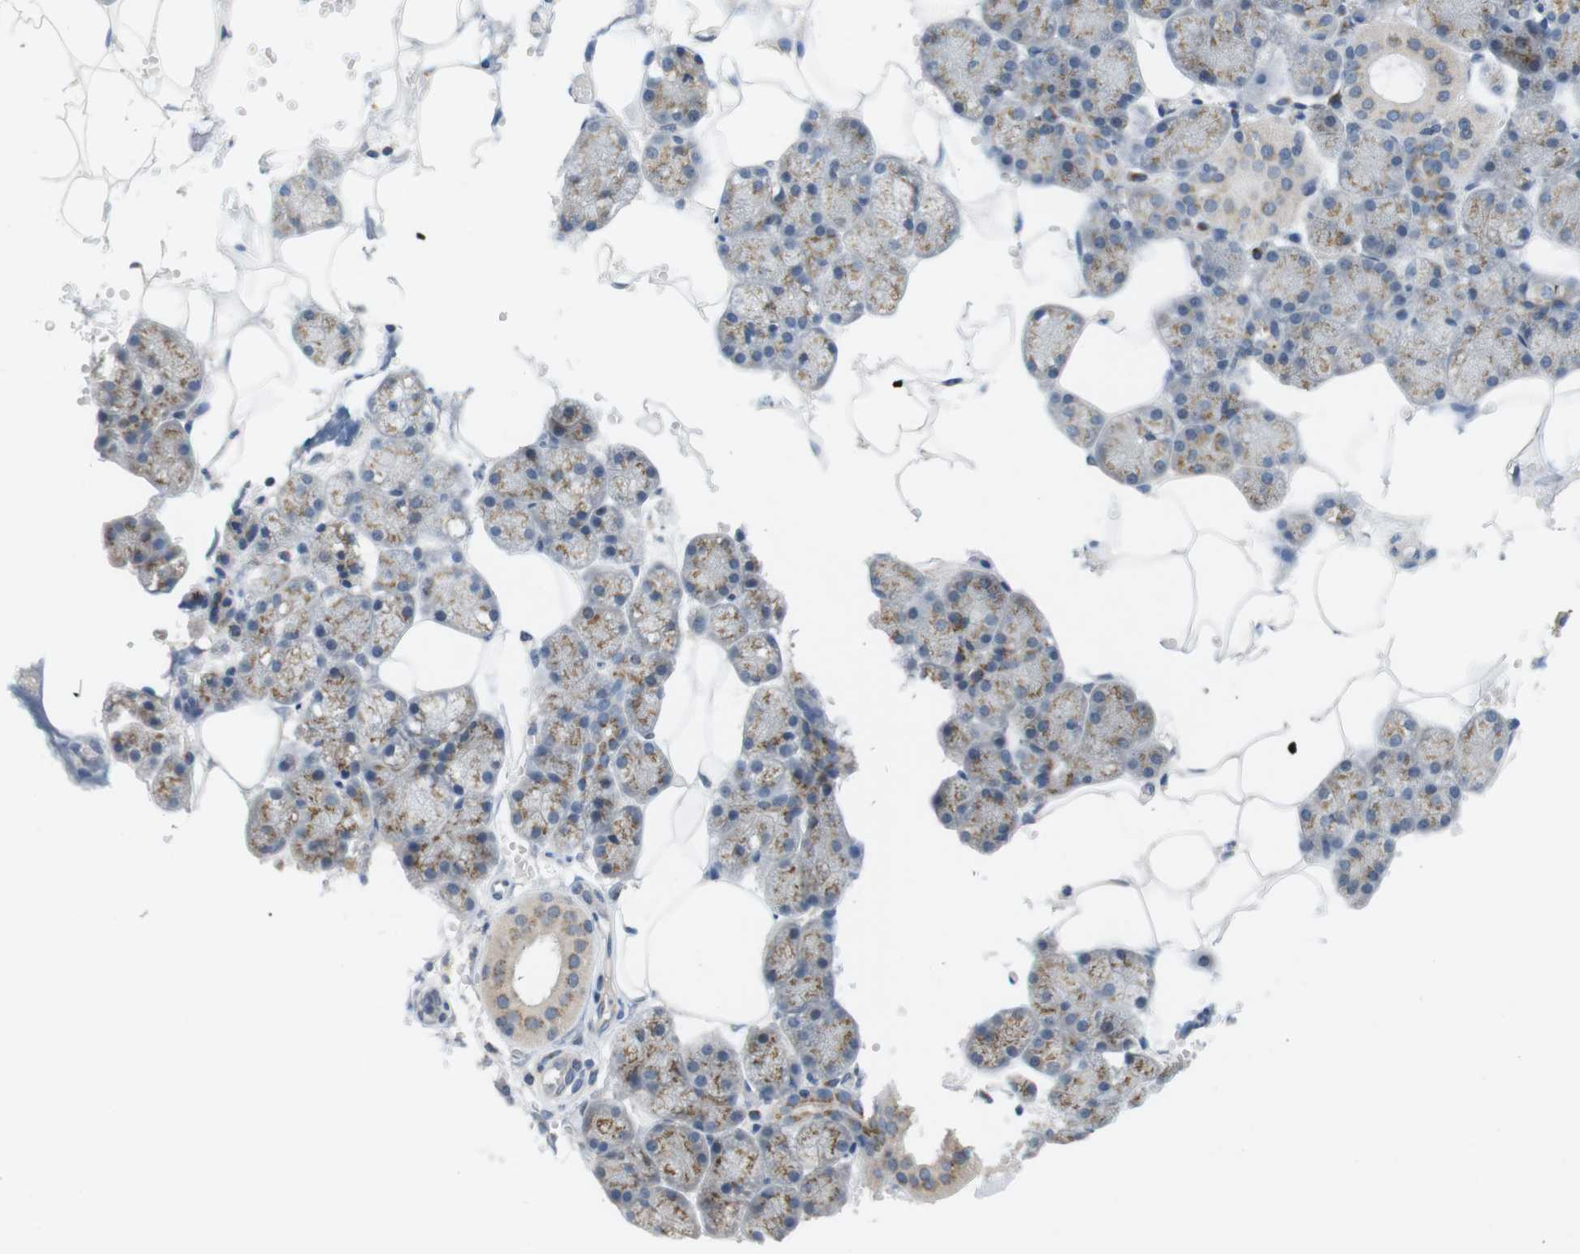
{"staining": {"intensity": "moderate", "quantity": "25%-75%", "location": "cytoplasmic/membranous"}, "tissue": "salivary gland", "cell_type": "Glandular cells", "image_type": "normal", "snomed": [{"axis": "morphology", "description": "Normal tissue, NOS"}, {"axis": "topography", "description": "Salivary gland"}], "caption": "This micrograph displays benign salivary gland stained with IHC to label a protein in brown. The cytoplasmic/membranous of glandular cells show moderate positivity for the protein. Nuclei are counter-stained blue.", "gene": "YIPF3", "patient": {"sex": "male", "age": 62}}